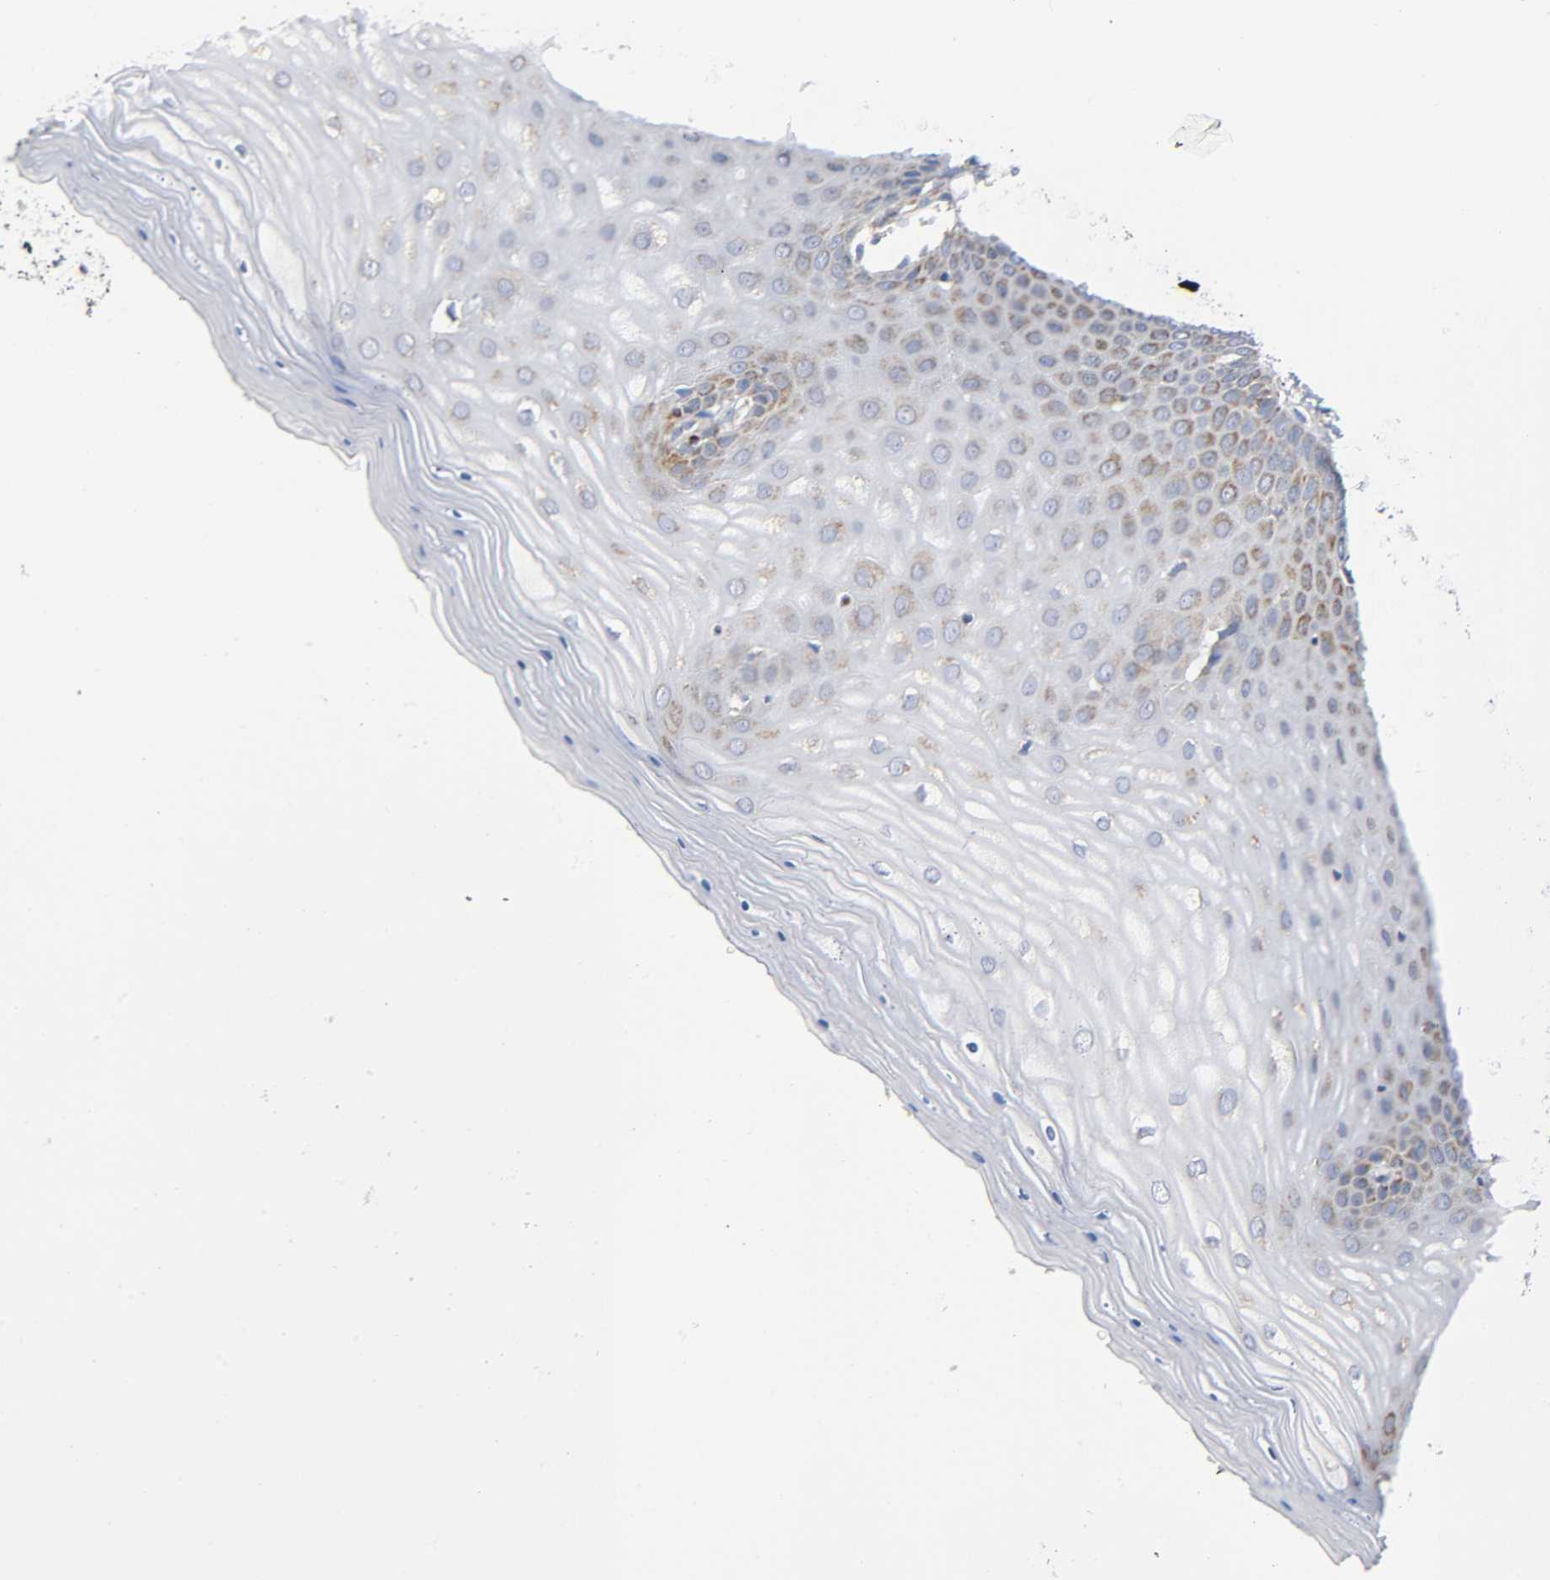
{"staining": {"intensity": "weak", "quantity": "25%-75%", "location": "cytoplasmic/membranous"}, "tissue": "cervix", "cell_type": "Glandular cells", "image_type": "normal", "snomed": [{"axis": "morphology", "description": "Normal tissue, NOS"}, {"axis": "topography", "description": "Cervix"}], "caption": "Human cervix stained for a protein (brown) displays weak cytoplasmic/membranous positive expression in approximately 25%-75% of glandular cells.", "gene": "BAK1", "patient": {"sex": "female", "age": 55}}